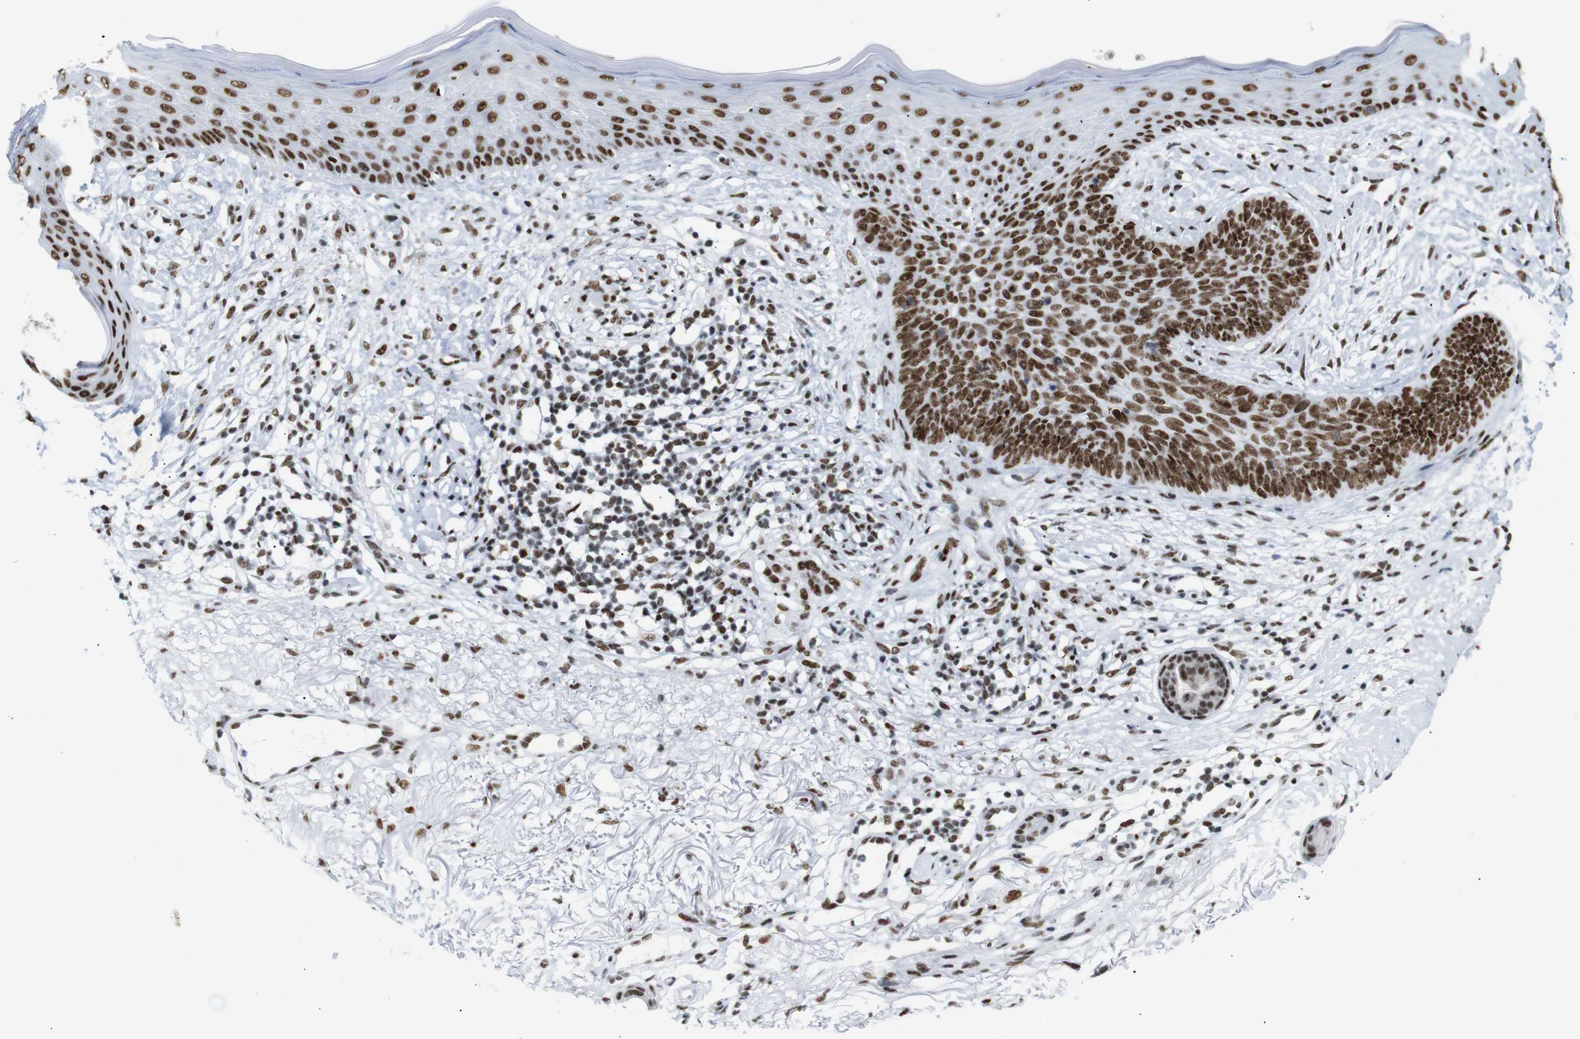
{"staining": {"intensity": "strong", "quantity": ">75%", "location": "nuclear"}, "tissue": "skin cancer", "cell_type": "Tumor cells", "image_type": "cancer", "snomed": [{"axis": "morphology", "description": "Basal cell carcinoma"}, {"axis": "topography", "description": "Skin"}], "caption": "Skin cancer (basal cell carcinoma) stained with DAB (3,3'-diaminobenzidine) immunohistochemistry displays high levels of strong nuclear expression in about >75% of tumor cells.", "gene": "TRA2B", "patient": {"sex": "female", "age": 70}}